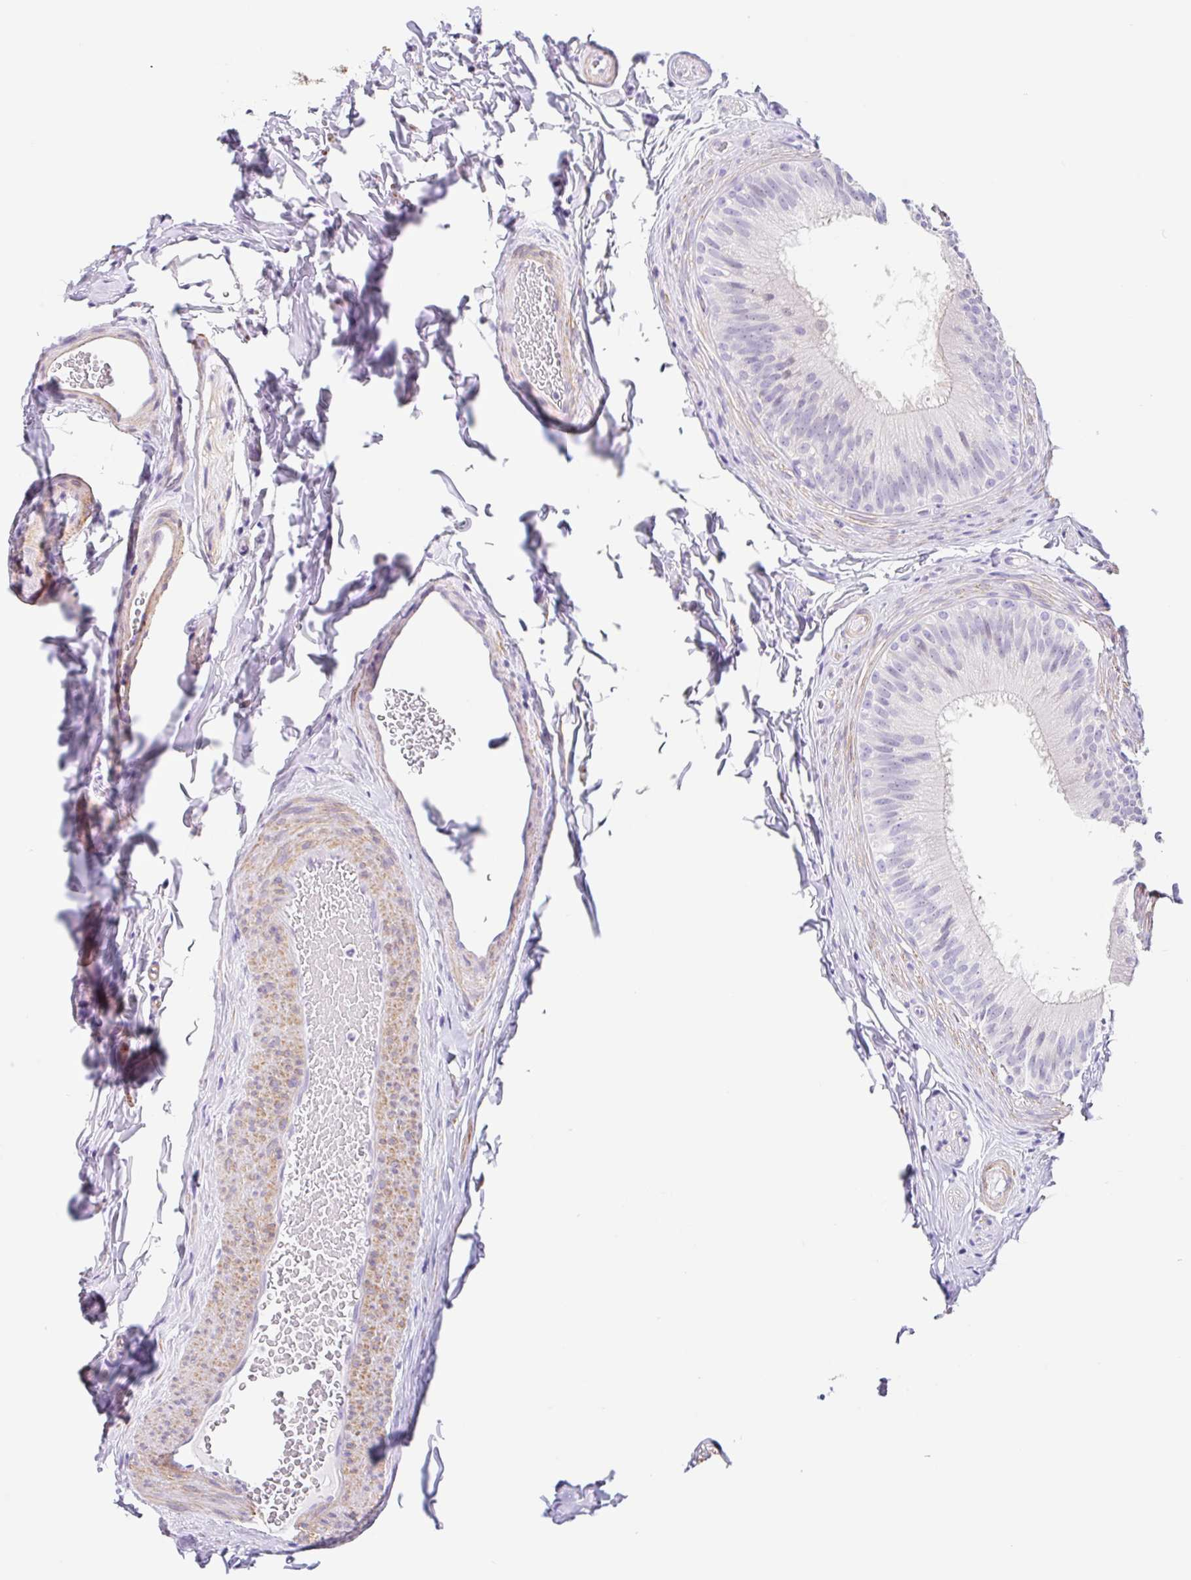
{"staining": {"intensity": "negative", "quantity": "none", "location": "none"}, "tissue": "epididymis", "cell_type": "Glandular cells", "image_type": "normal", "snomed": [{"axis": "morphology", "description": "Normal tissue, NOS"}, {"axis": "topography", "description": "Epididymis"}], "caption": "Immunohistochemistry (IHC) micrograph of normal epididymis: epididymis stained with DAB (3,3'-diaminobenzidine) exhibits no significant protein staining in glandular cells.", "gene": "DCAF17", "patient": {"sex": "male", "age": 24}}